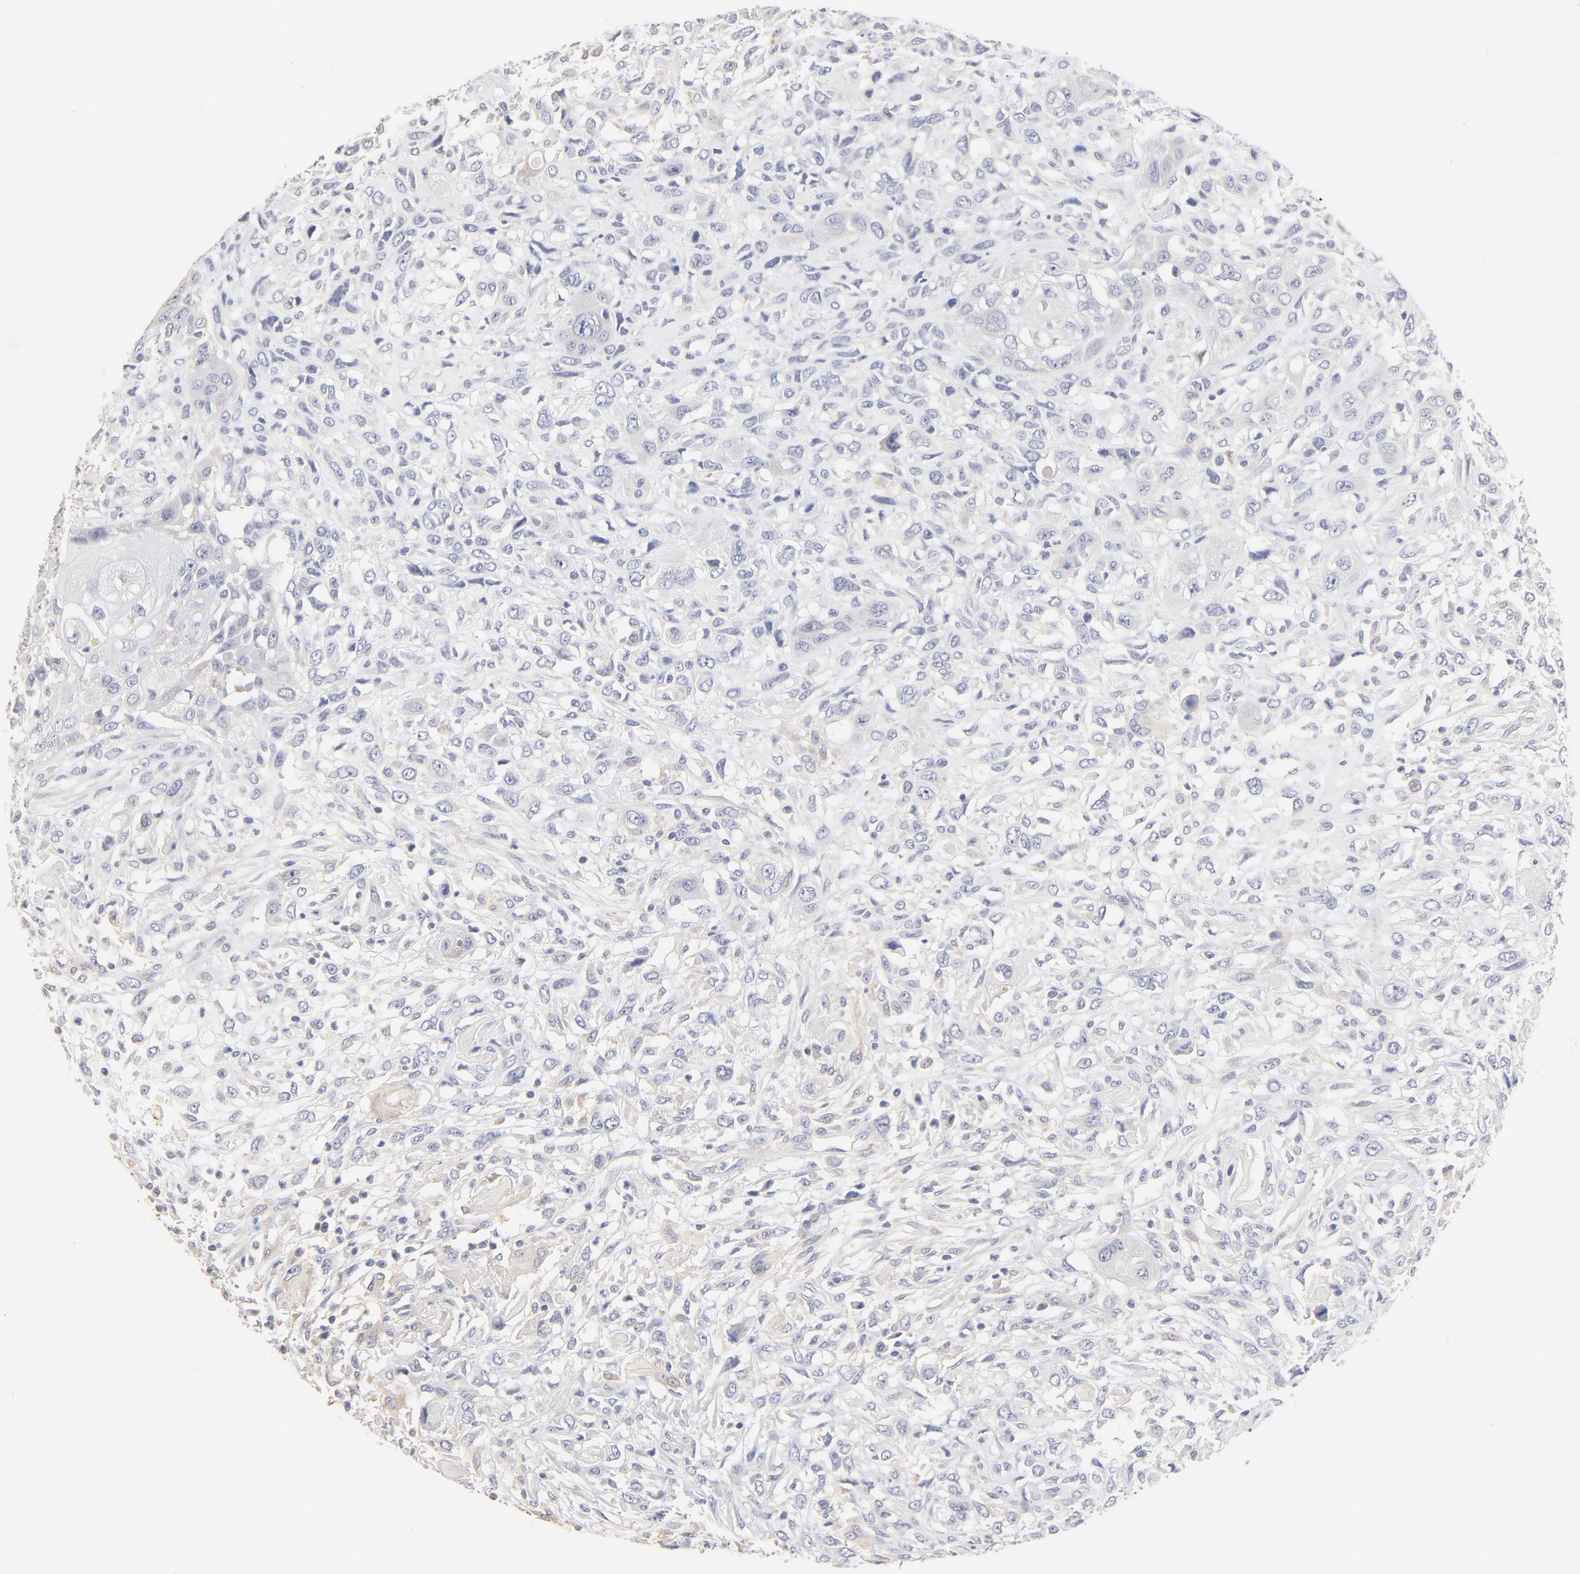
{"staining": {"intensity": "negative", "quantity": "none", "location": "none"}, "tissue": "head and neck cancer", "cell_type": "Tumor cells", "image_type": "cancer", "snomed": [{"axis": "morphology", "description": "Squamous cell carcinoma, NOS"}, {"axis": "topography", "description": "Head-Neck"}], "caption": "Tumor cells are negative for protein expression in human head and neck cancer (squamous cell carcinoma).", "gene": "ITGA8", "patient": {"sex": "male", "age": 64}}